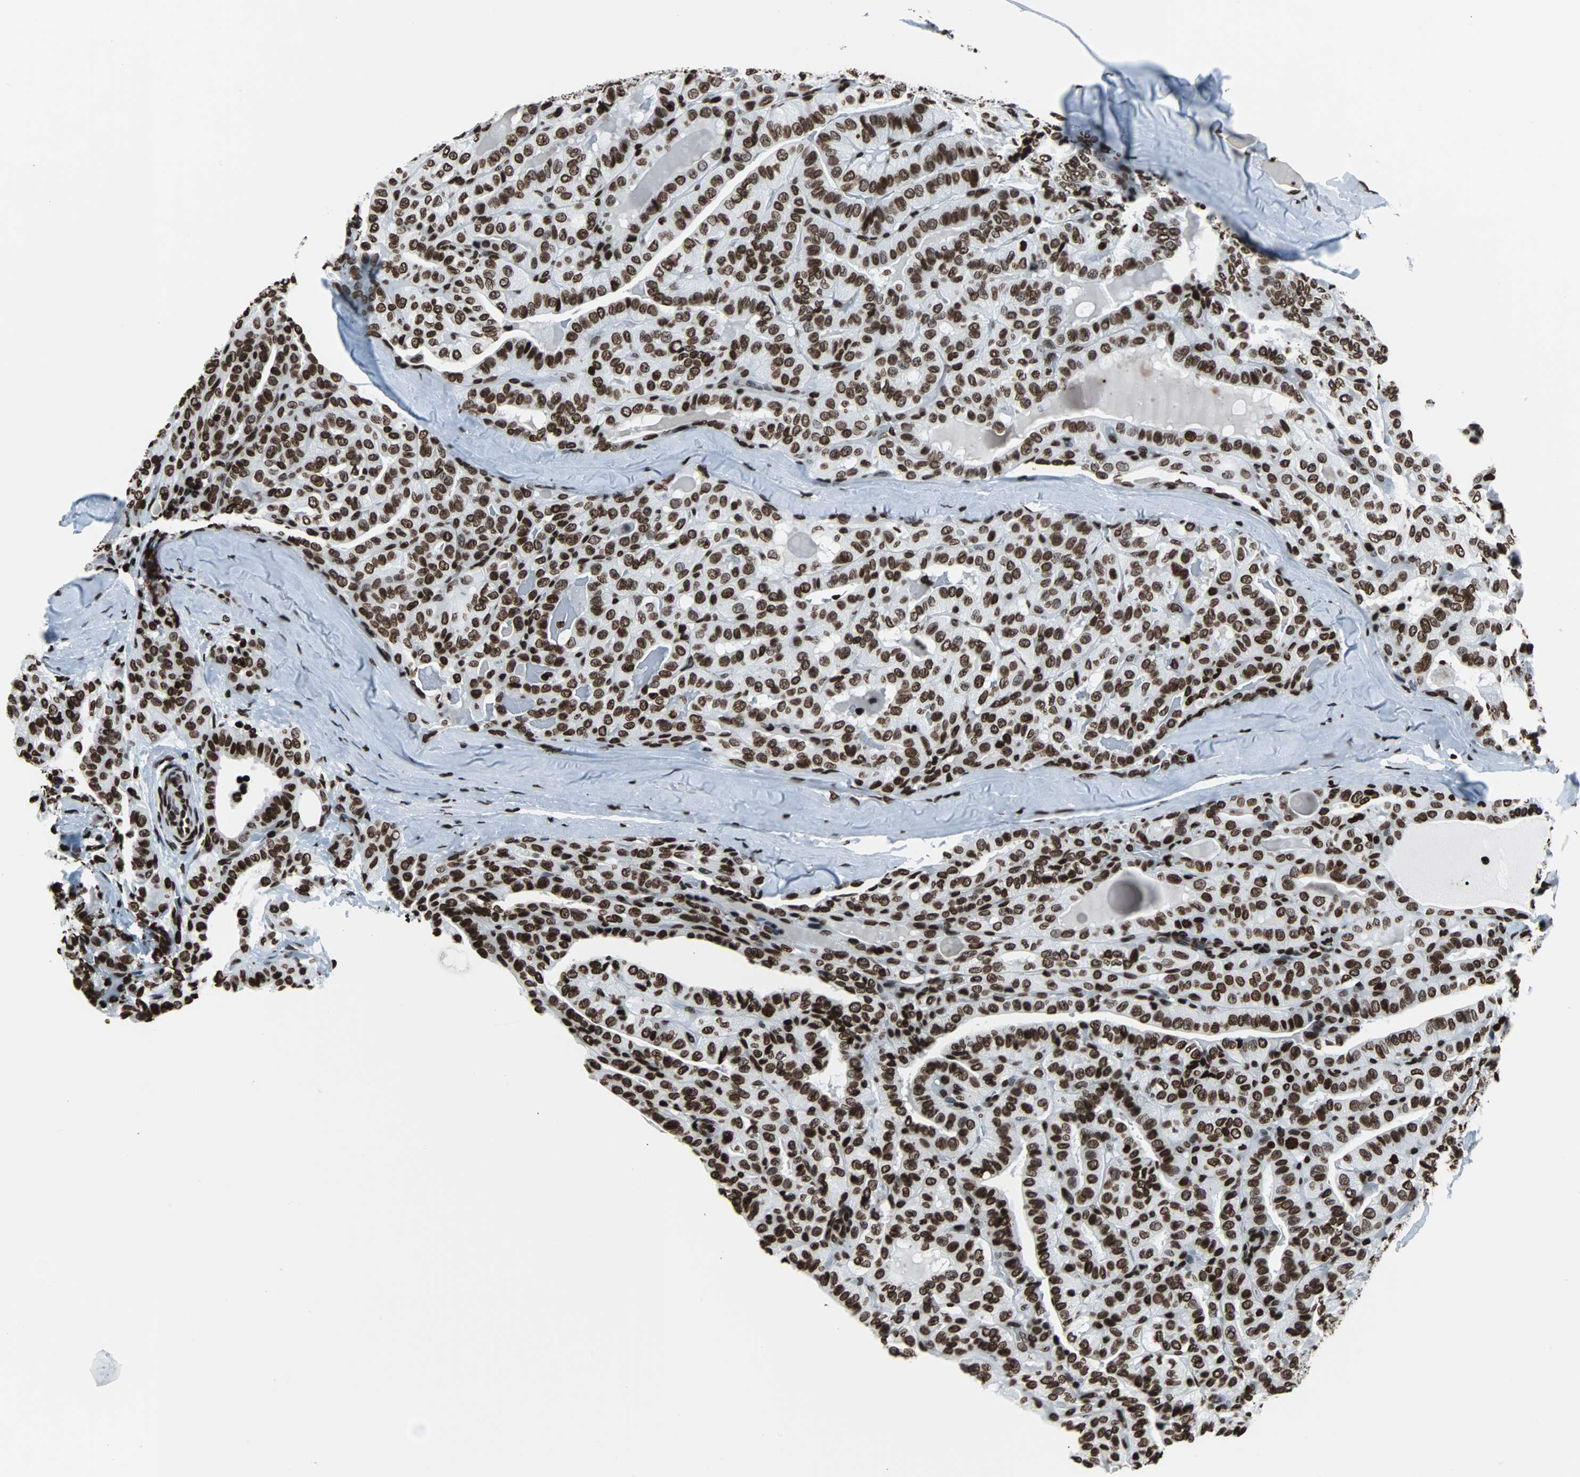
{"staining": {"intensity": "strong", "quantity": ">75%", "location": "nuclear"}, "tissue": "thyroid cancer", "cell_type": "Tumor cells", "image_type": "cancer", "snomed": [{"axis": "morphology", "description": "Papillary adenocarcinoma, NOS"}, {"axis": "topography", "description": "Thyroid gland"}], "caption": "High-magnification brightfield microscopy of papillary adenocarcinoma (thyroid) stained with DAB (brown) and counterstained with hematoxylin (blue). tumor cells exhibit strong nuclear staining is identified in about>75% of cells.", "gene": "H2BC18", "patient": {"sex": "male", "age": 77}}